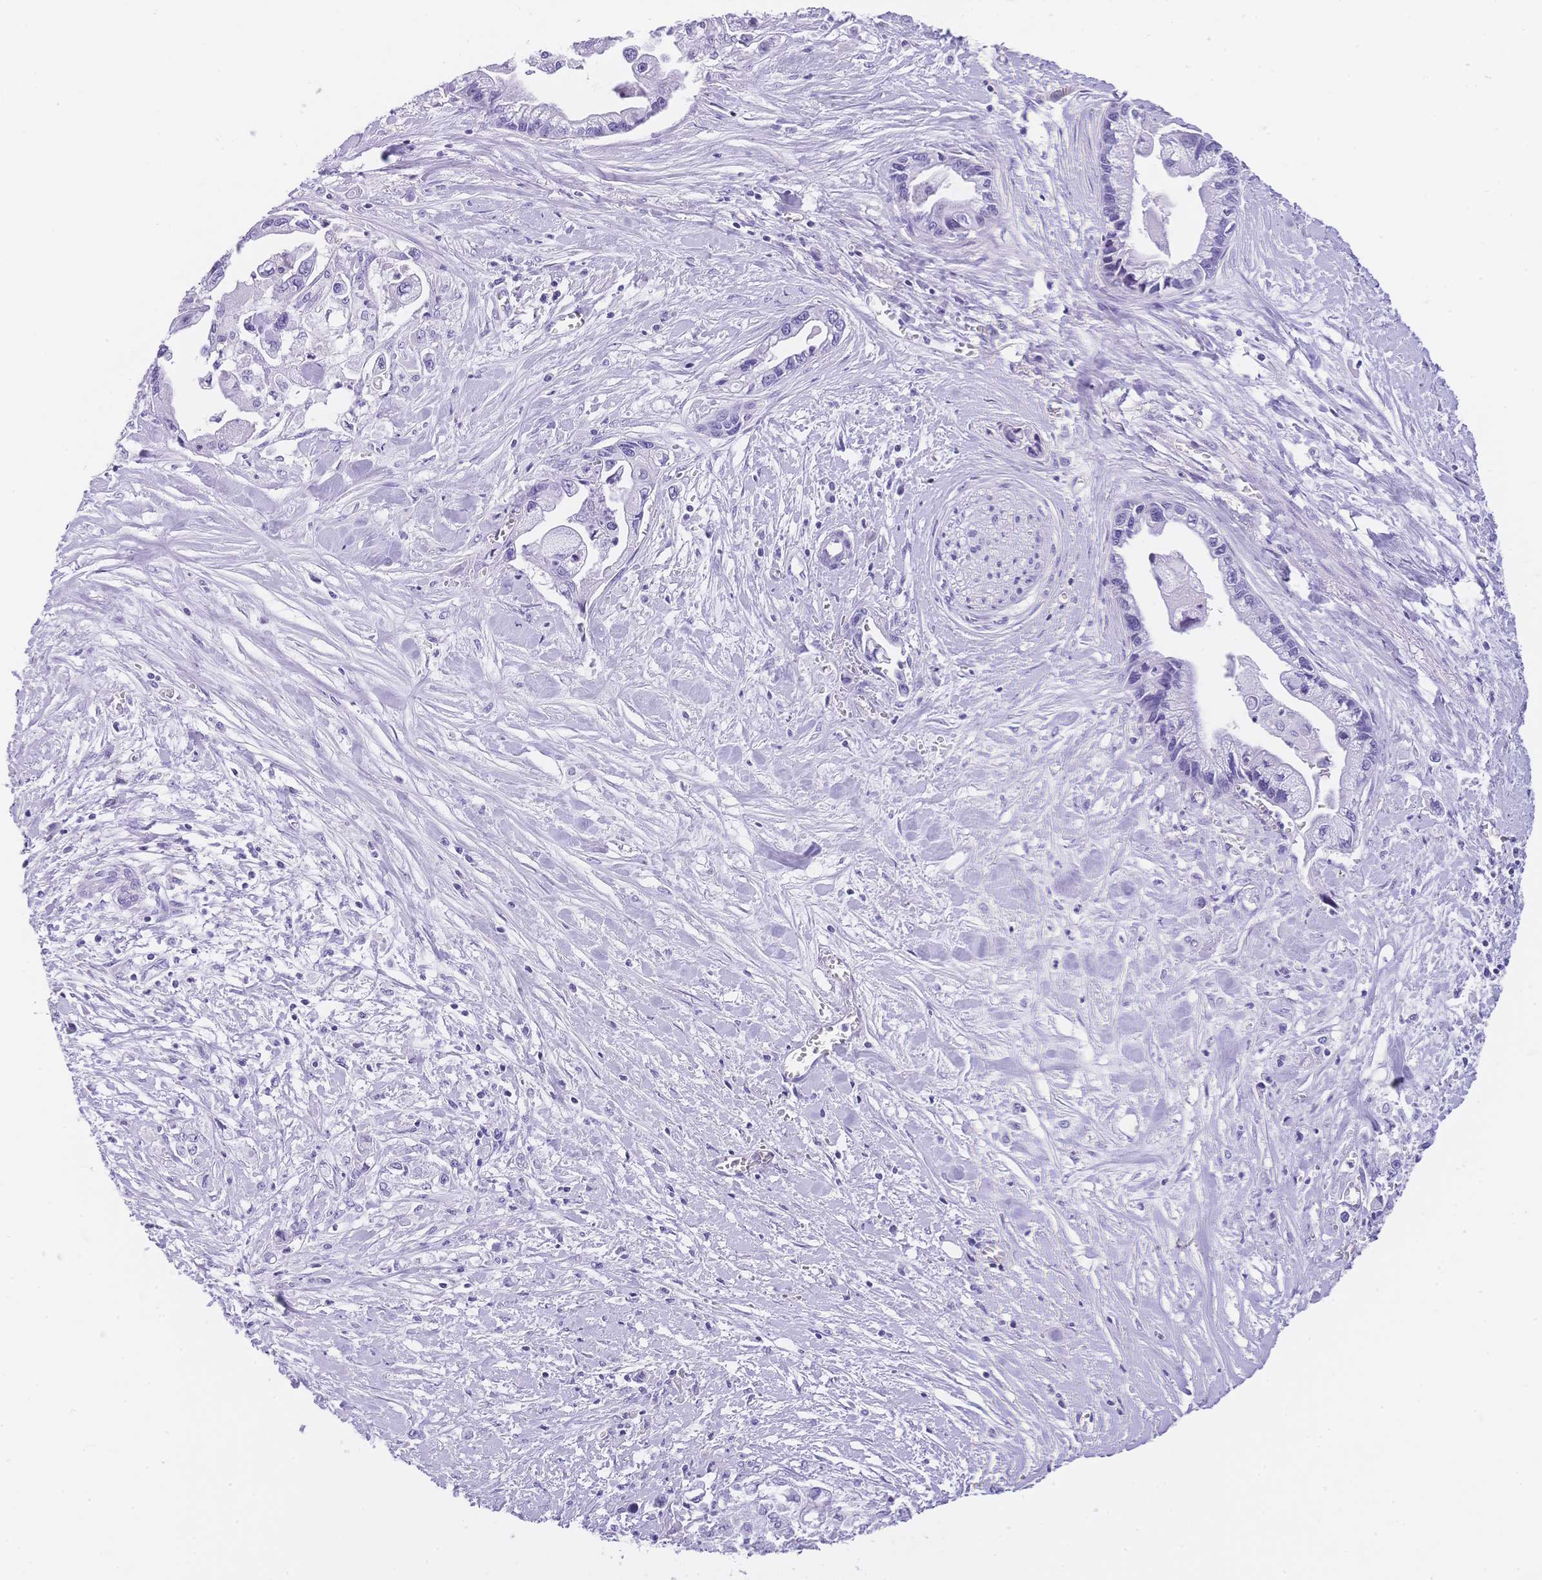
{"staining": {"intensity": "negative", "quantity": "none", "location": "none"}, "tissue": "pancreatic cancer", "cell_type": "Tumor cells", "image_type": "cancer", "snomed": [{"axis": "morphology", "description": "Adenocarcinoma, NOS"}, {"axis": "topography", "description": "Pancreas"}], "caption": "Immunohistochemistry image of neoplastic tissue: human pancreatic adenocarcinoma stained with DAB (3,3'-diaminobenzidine) exhibits no significant protein staining in tumor cells.", "gene": "MUC21", "patient": {"sex": "male", "age": 61}}